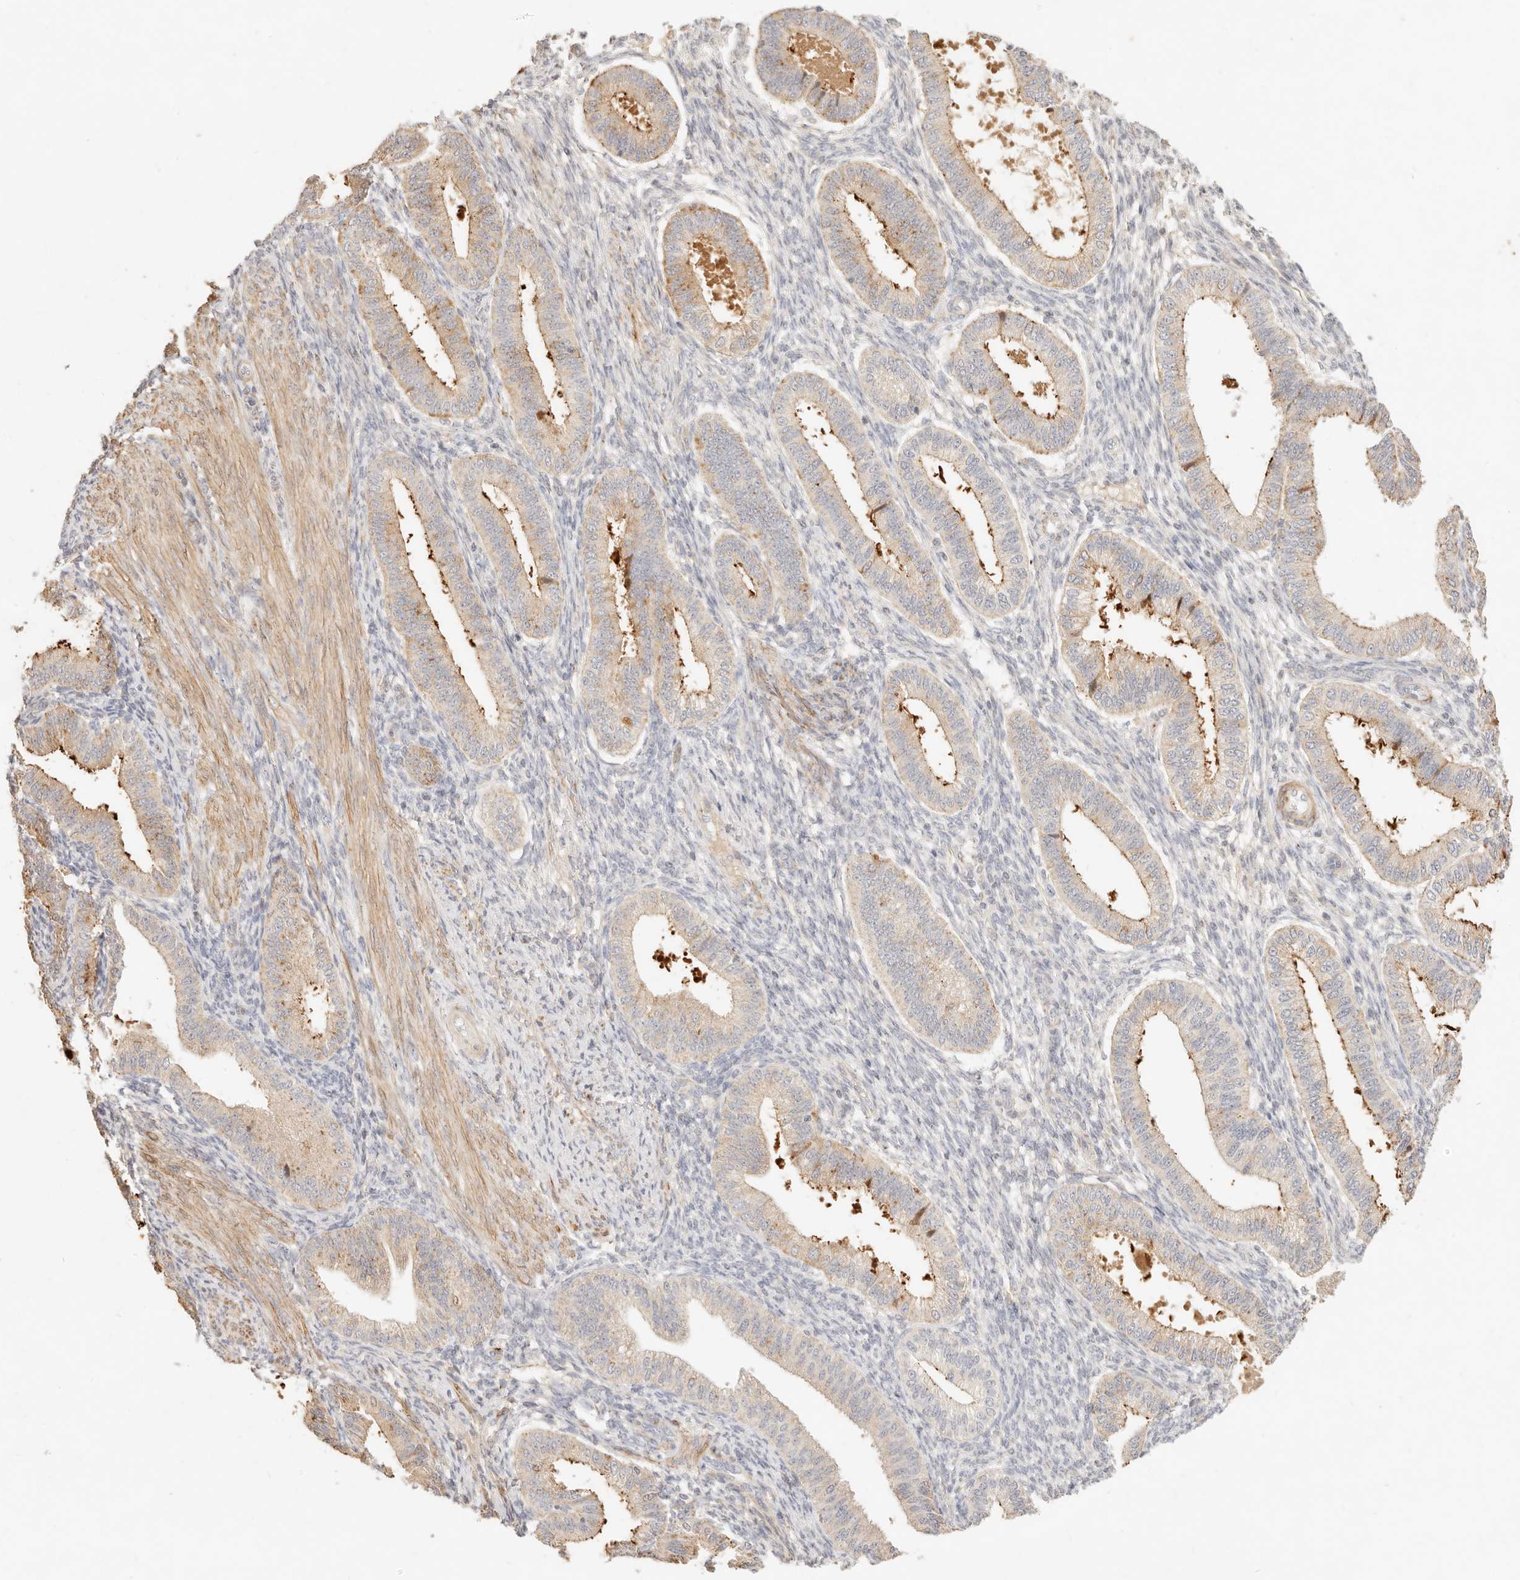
{"staining": {"intensity": "negative", "quantity": "none", "location": "none"}, "tissue": "endometrium", "cell_type": "Cells in endometrial stroma", "image_type": "normal", "snomed": [{"axis": "morphology", "description": "Normal tissue, NOS"}, {"axis": "topography", "description": "Endometrium"}], "caption": "IHC histopathology image of normal endometrium: endometrium stained with DAB exhibits no significant protein positivity in cells in endometrial stroma.", "gene": "RUBCNL", "patient": {"sex": "female", "age": 39}}